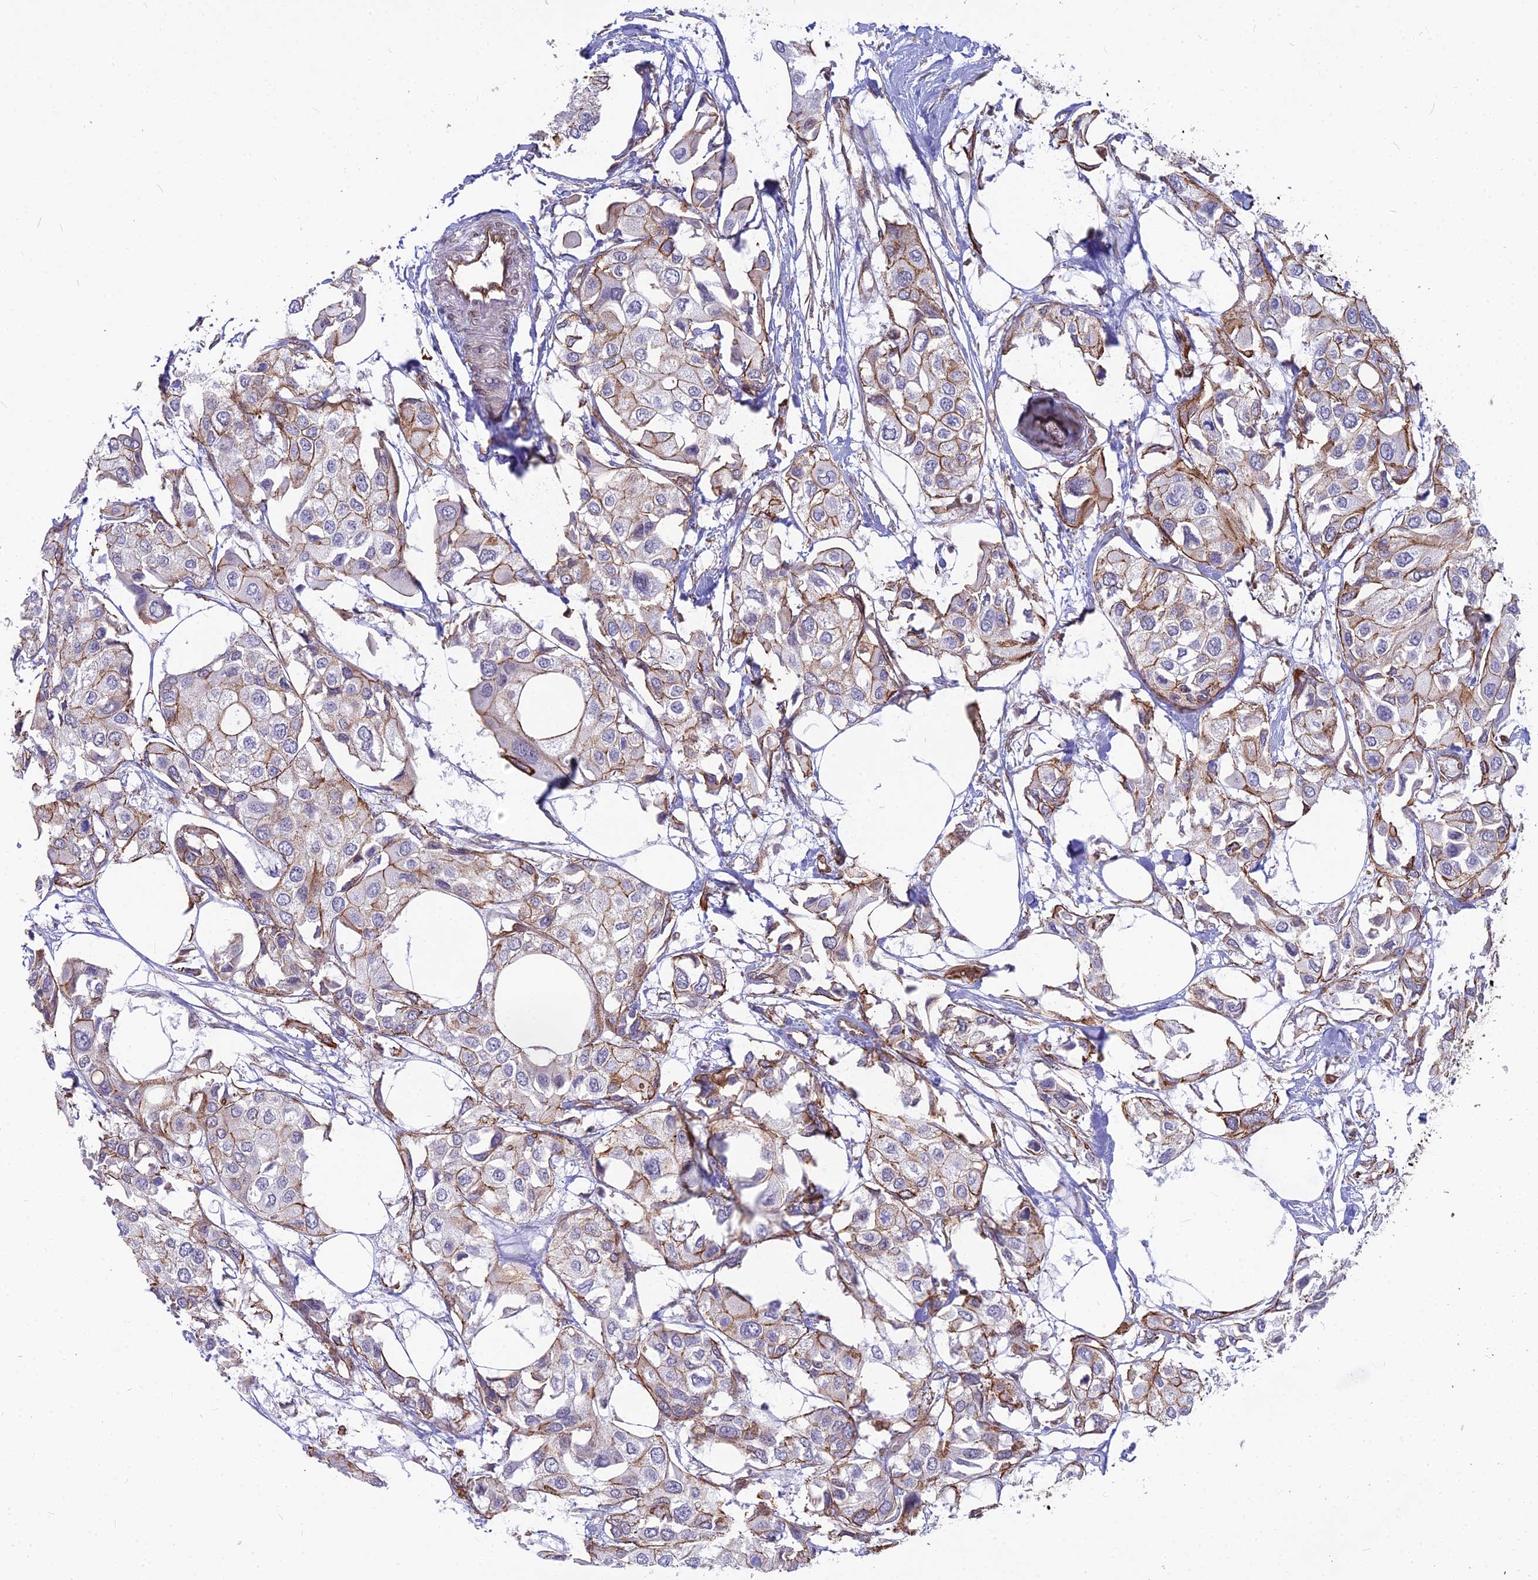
{"staining": {"intensity": "moderate", "quantity": "25%-75%", "location": "cytoplasmic/membranous"}, "tissue": "urothelial cancer", "cell_type": "Tumor cells", "image_type": "cancer", "snomed": [{"axis": "morphology", "description": "Urothelial carcinoma, High grade"}, {"axis": "topography", "description": "Urinary bladder"}], "caption": "About 25%-75% of tumor cells in human urothelial cancer demonstrate moderate cytoplasmic/membranous protein positivity as visualized by brown immunohistochemical staining.", "gene": "YJU2", "patient": {"sex": "male", "age": 64}}